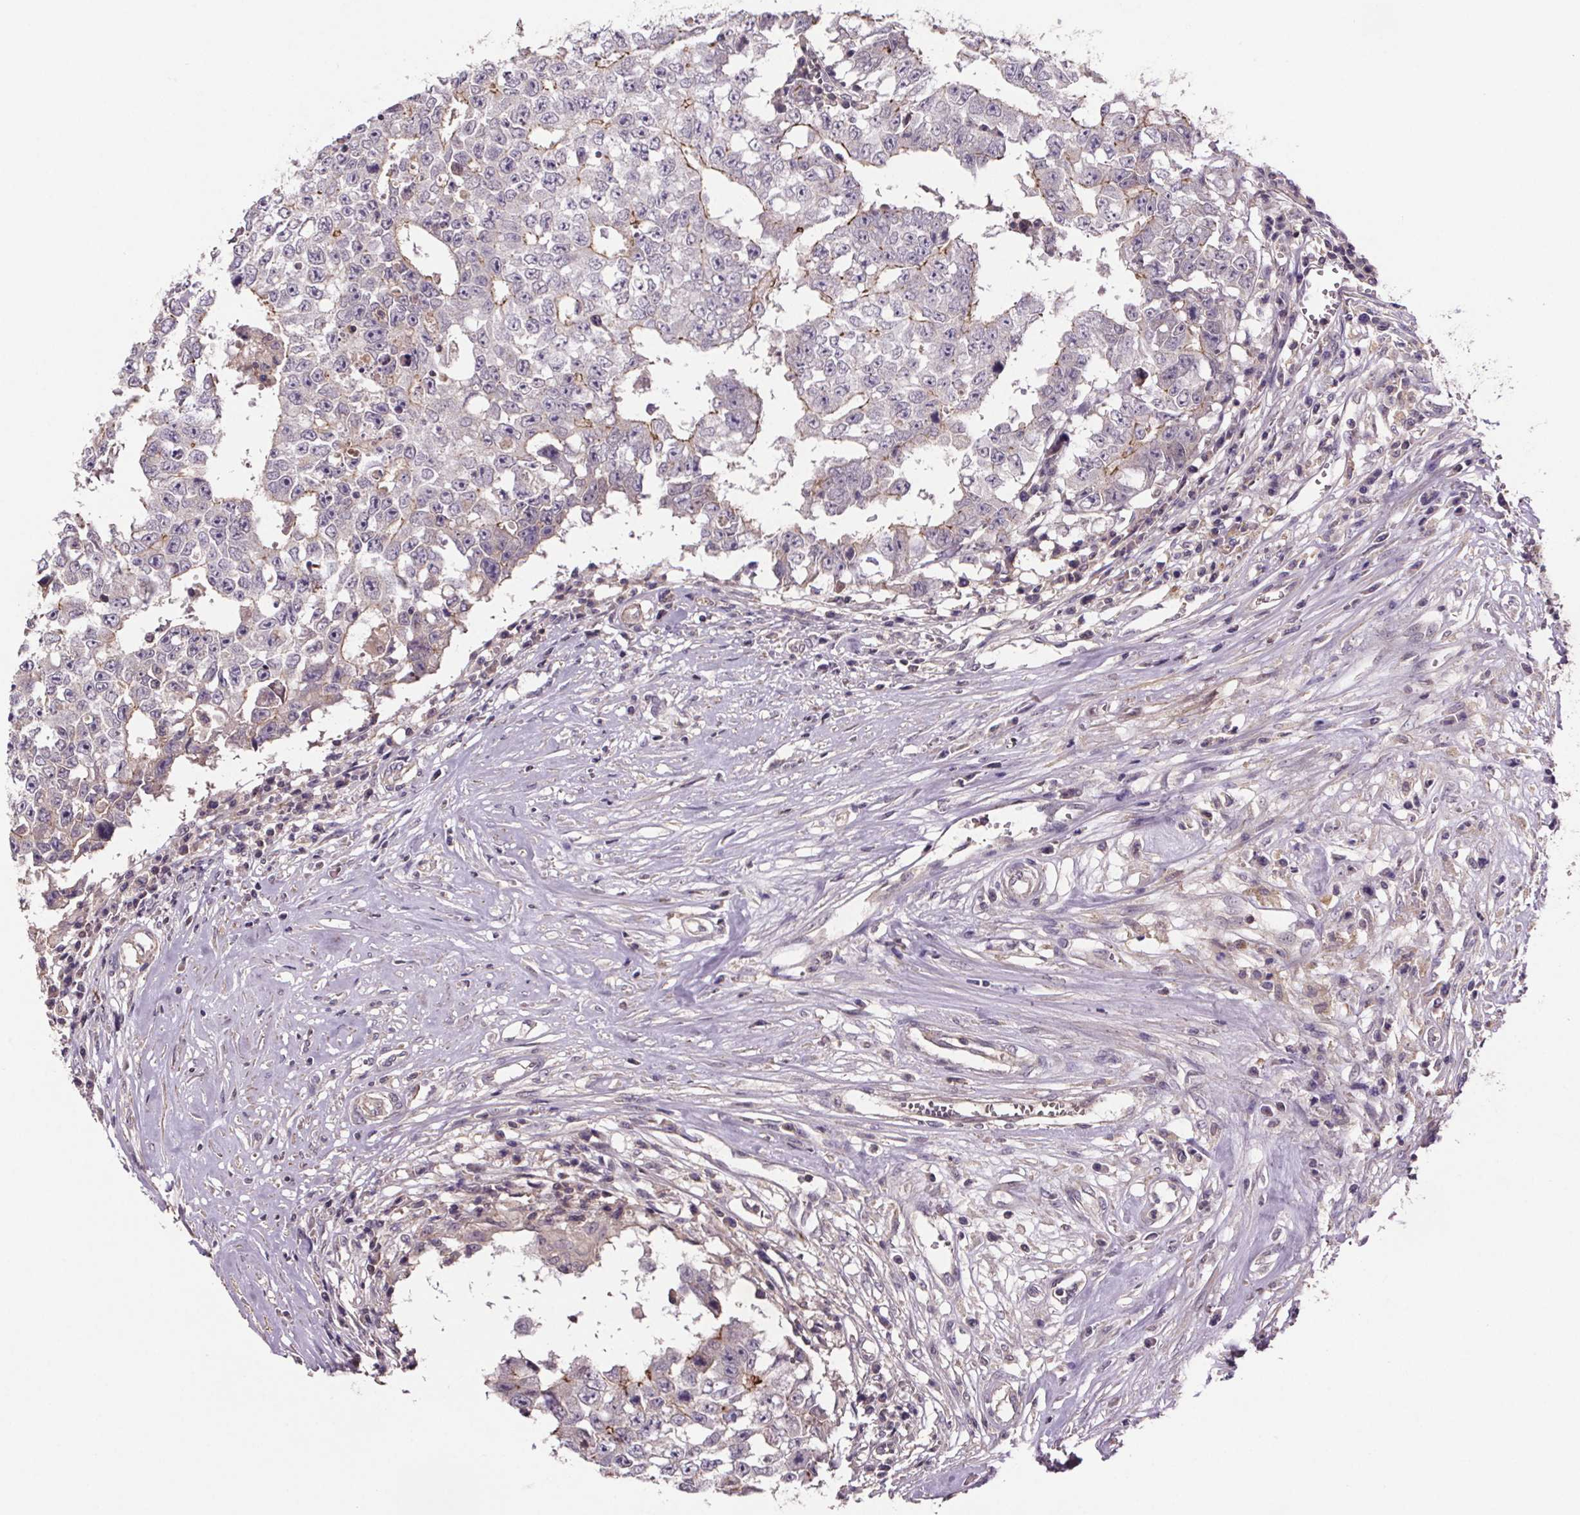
{"staining": {"intensity": "negative", "quantity": "none", "location": "none"}, "tissue": "testis cancer", "cell_type": "Tumor cells", "image_type": "cancer", "snomed": [{"axis": "morphology", "description": "Carcinoma, Embryonal, NOS"}, {"axis": "topography", "description": "Testis"}], "caption": "Embryonal carcinoma (testis) was stained to show a protein in brown. There is no significant expression in tumor cells.", "gene": "CLN3", "patient": {"sex": "male", "age": 36}}